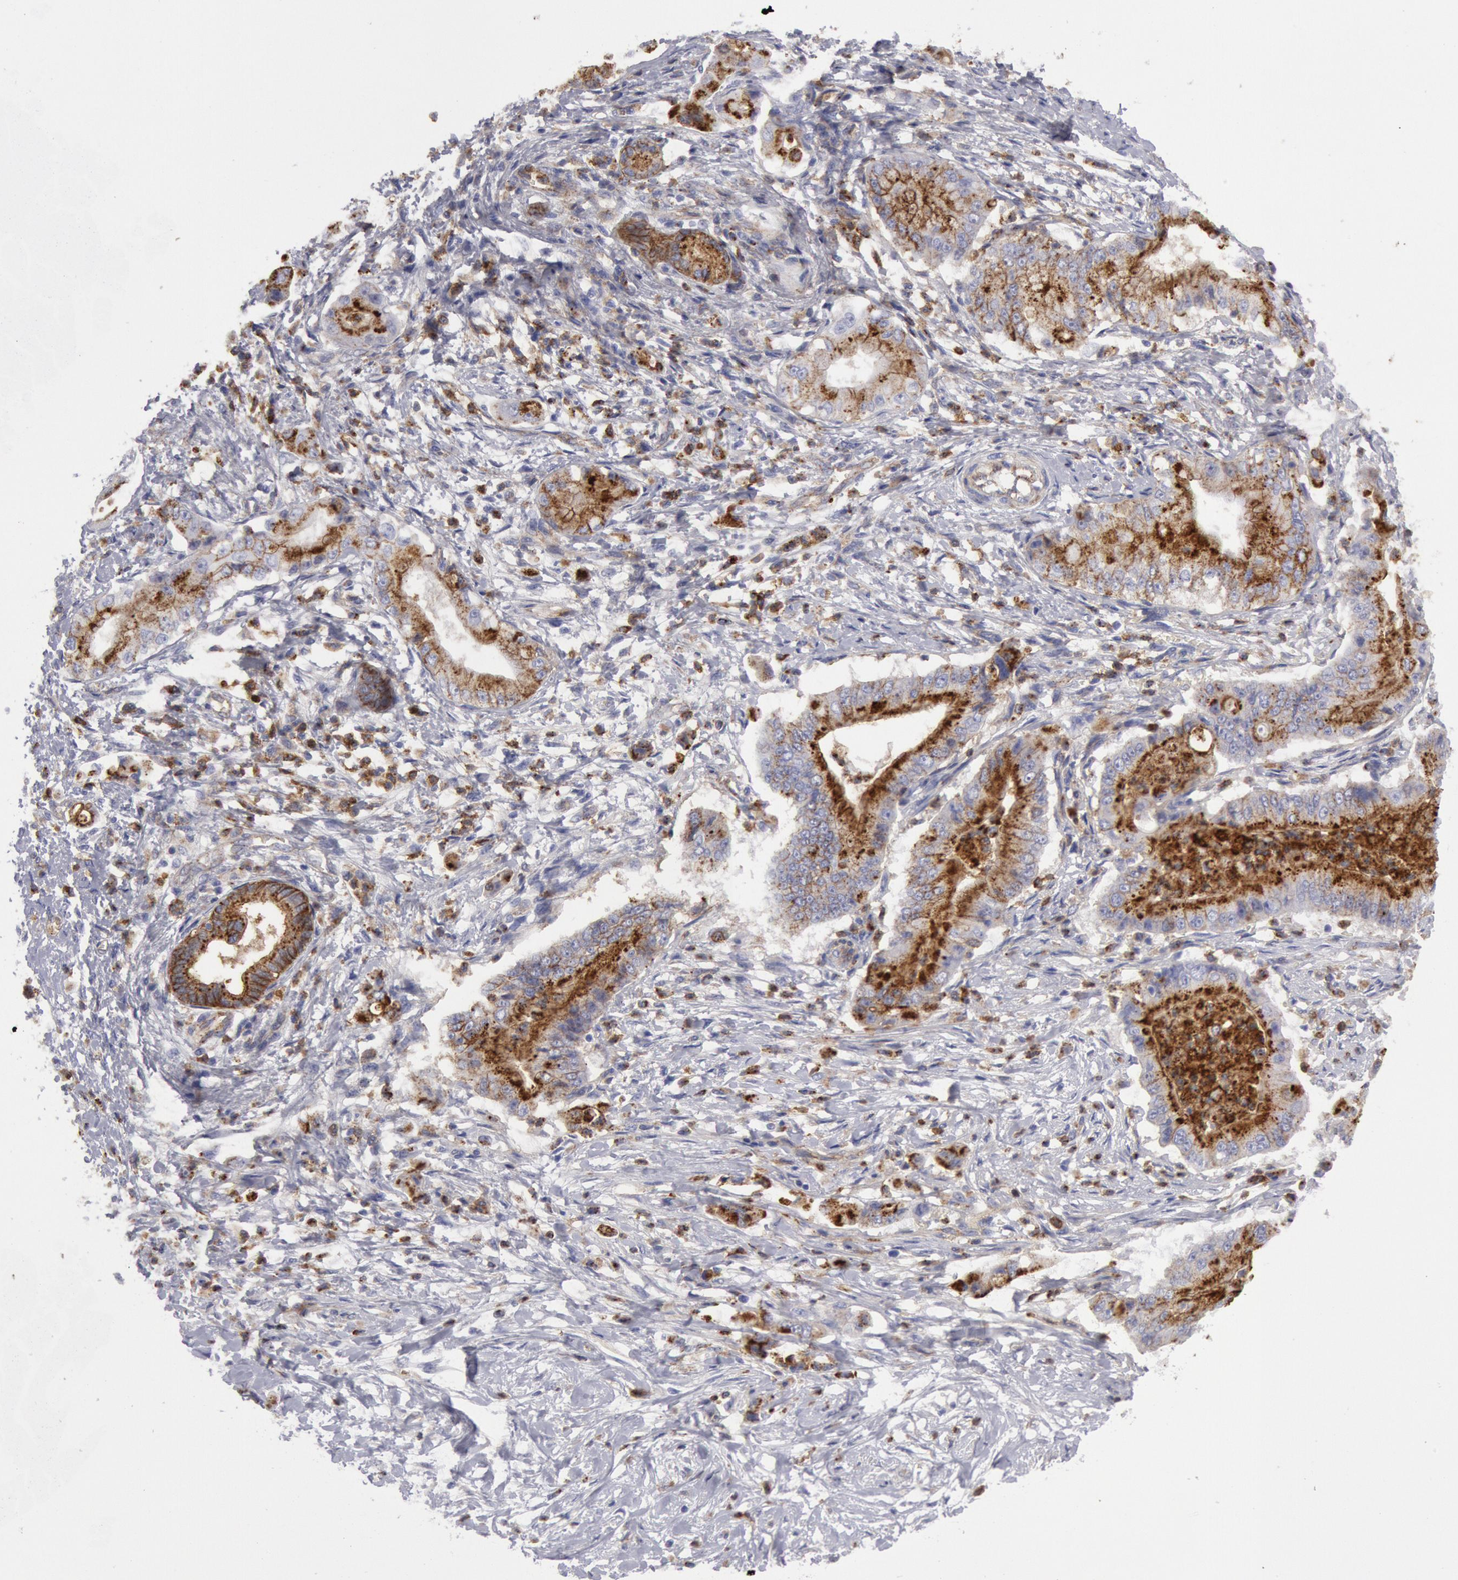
{"staining": {"intensity": "weak", "quantity": "25%-75%", "location": "cytoplasmic/membranous"}, "tissue": "pancreatic cancer", "cell_type": "Tumor cells", "image_type": "cancer", "snomed": [{"axis": "morphology", "description": "Adenocarcinoma, NOS"}, {"axis": "topography", "description": "Pancreas"}], "caption": "Human pancreatic adenocarcinoma stained with a brown dye displays weak cytoplasmic/membranous positive expression in approximately 25%-75% of tumor cells.", "gene": "FLOT1", "patient": {"sex": "male", "age": 62}}